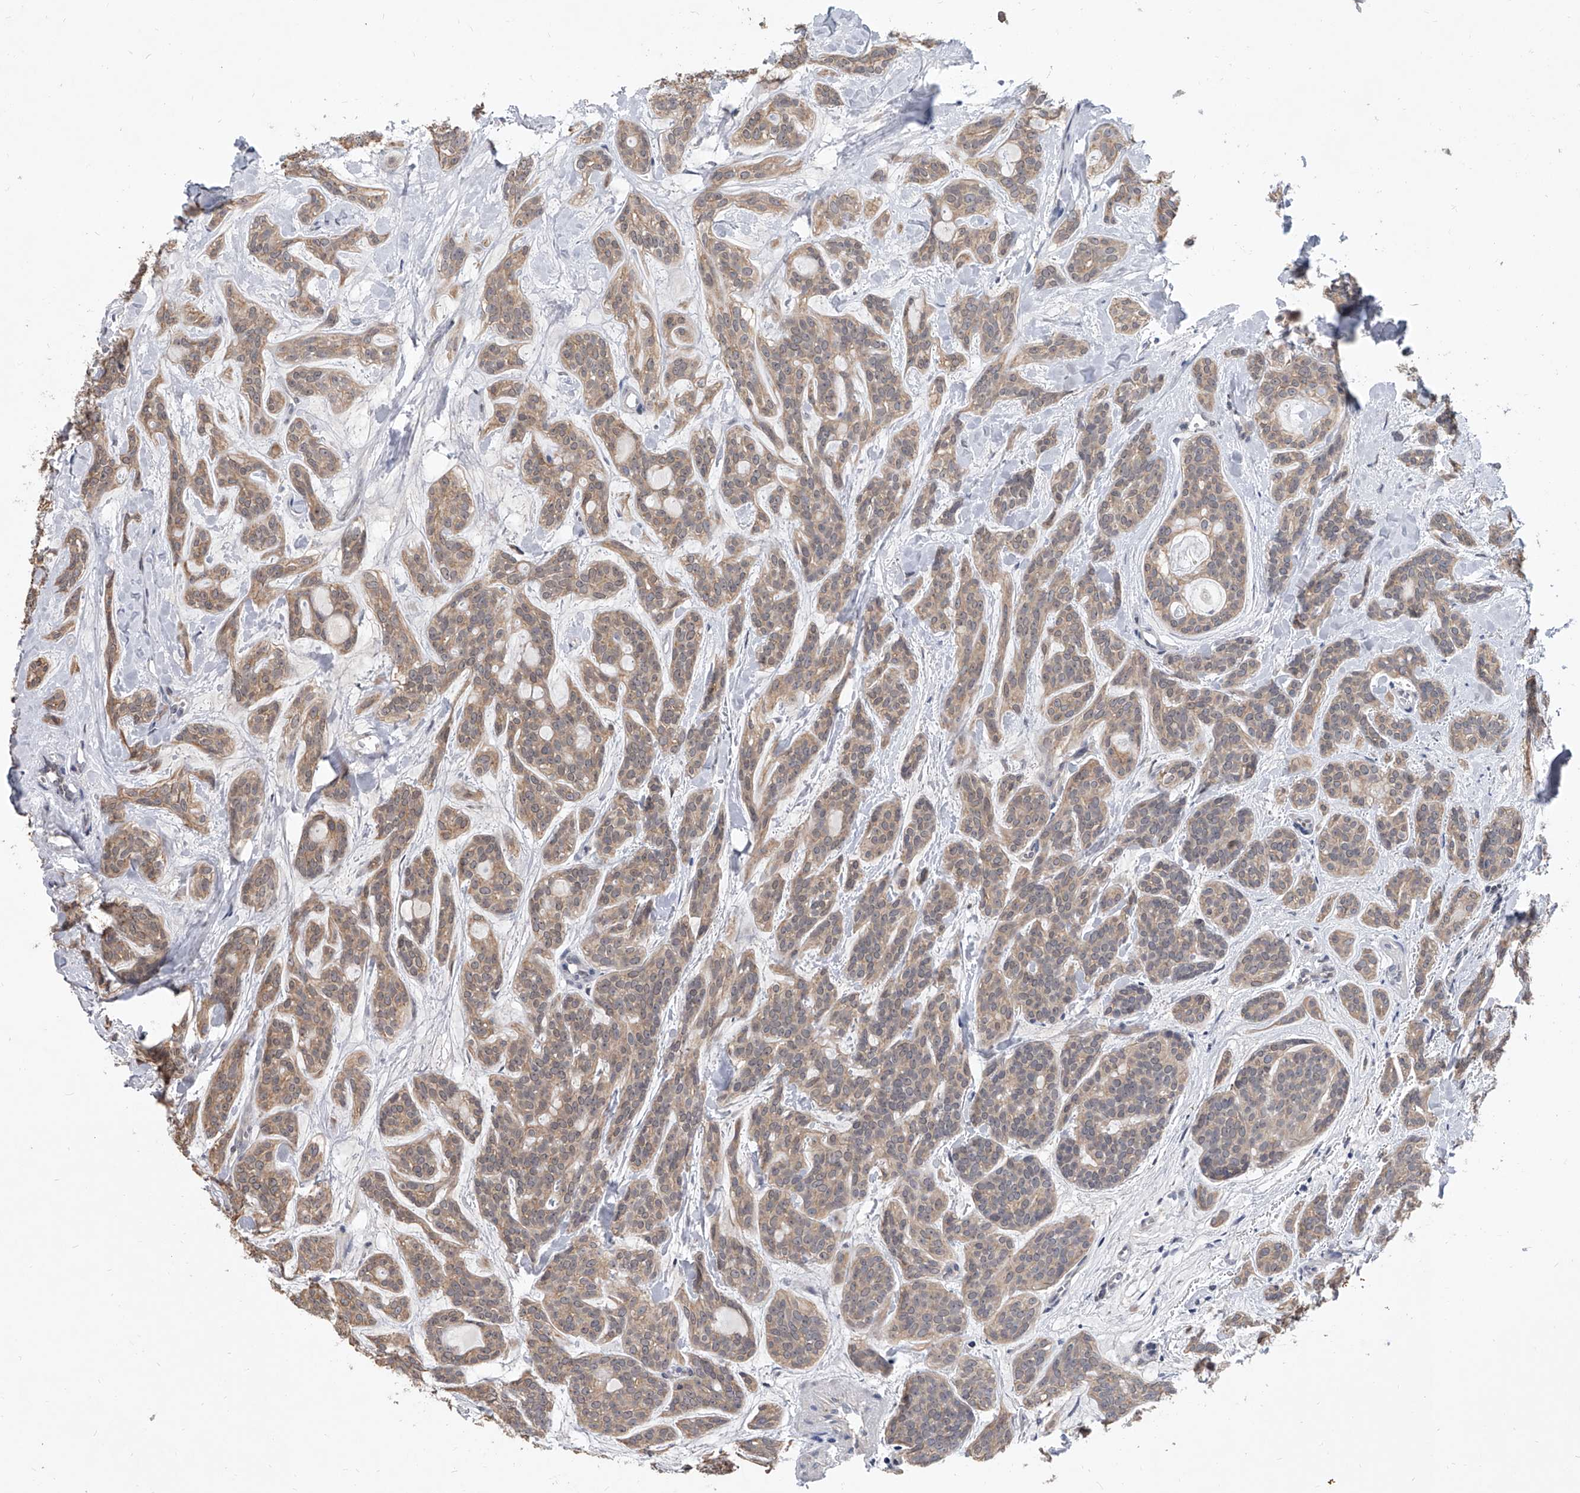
{"staining": {"intensity": "weak", "quantity": ">75%", "location": "cytoplasmic/membranous"}, "tissue": "head and neck cancer", "cell_type": "Tumor cells", "image_type": "cancer", "snomed": [{"axis": "morphology", "description": "Adenocarcinoma, NOS"}, {"axis": "topography", "description": "Head-Neck"}], "caption": "Tumor cells display low levels of weak cytoplasmic/membranous positivity in approximately >75% of cells in head and neck cancer (adenocarcinoma). The staining was performed using DAB to visualize the protein expression in brown, while the nuclei were stained in blue with hematoxylin (Magnification: 20x).", "gene": "BHLHE23", "patient": {"sex": "male", "age": 66}}